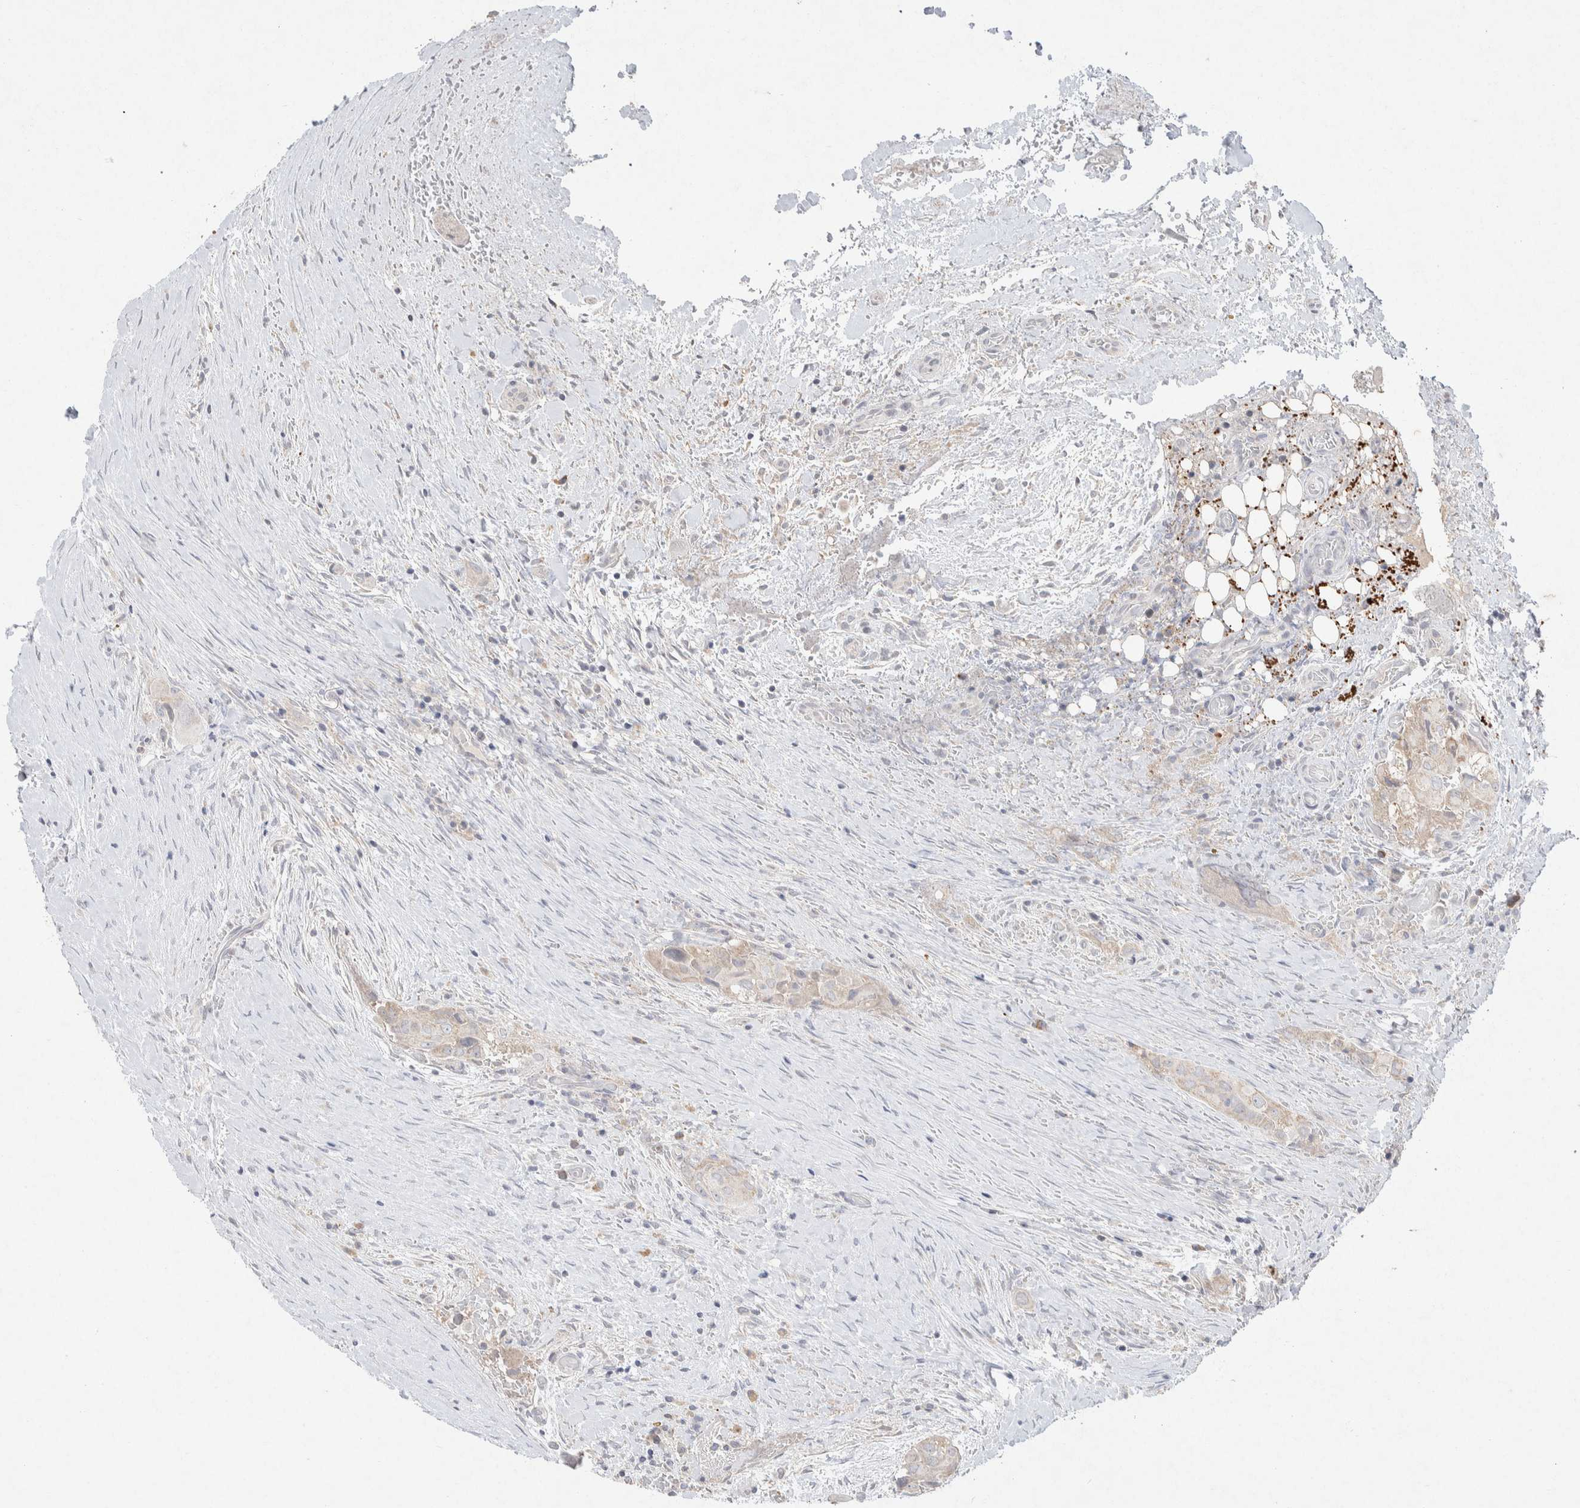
{"staining": {"intensity": "weak", "quantity": "25%-75%", "location": "cytoplasmic/membranous"}, "tissue": "thyroid cancer", "cell_type": "Tumor cells", "image_type": "cancer", "snomed": [{"axis": "morphology", "description": "Papillary adenocarcinoma, NOS"}, {"axis": "topography", "description": "Thyroid gland"}], "caption": "The histopathology image reveals staining of thyroid papillary adenocarcinoma, revealing weak cytoplasmic/membranous protein positivity (brown color) within tumor cells.", "gene": "CMTM4", "patient": {"sex": "female", "age": 59}}